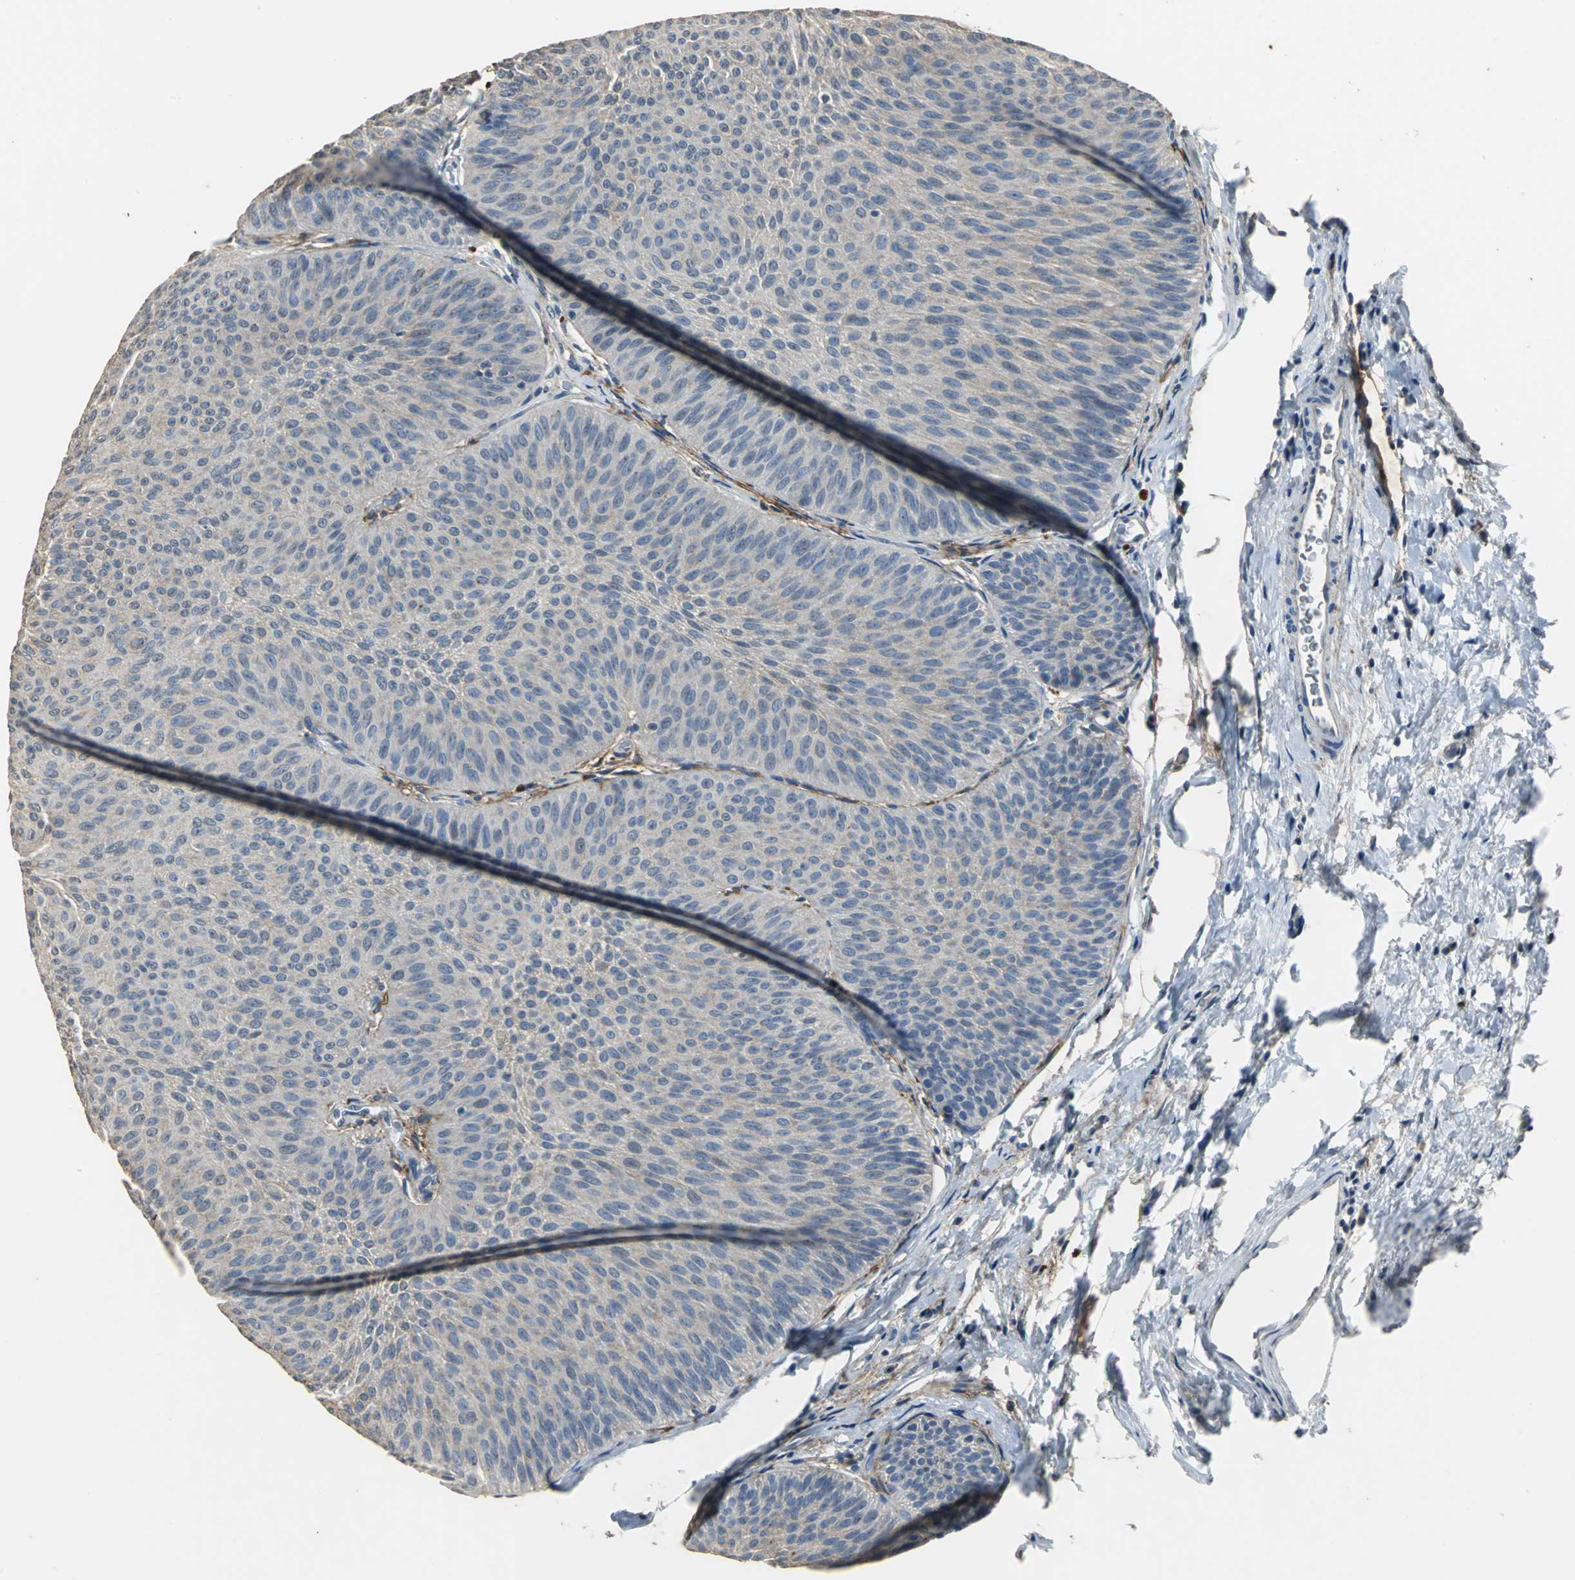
{"staining": {"intensity": "weak", "quantity": ">75%", "location": "cytoplasmic/membranous"}, "tissue": "urothelial cancer", "cell_type": "Tumor cells", "image_type": "cancer", "snomed": [{"axis": "morphology", "description": "Urothelial carcinoma, Low grade"}, {"axis": "topography", "description": "Urinary bladder"}], "caption": "High-magnification brightfield microscopy of urothelial cancer stained with DAB (3,3'-diaminobenzidine) (brown) and counterstained with hematoxylin (blue). tumor cells exhibit weak cytoplasmic/membranous staining is seen in about>75% of cells.", "gene": "OCLN", "patient": {"sex": "female", "age": 60}}